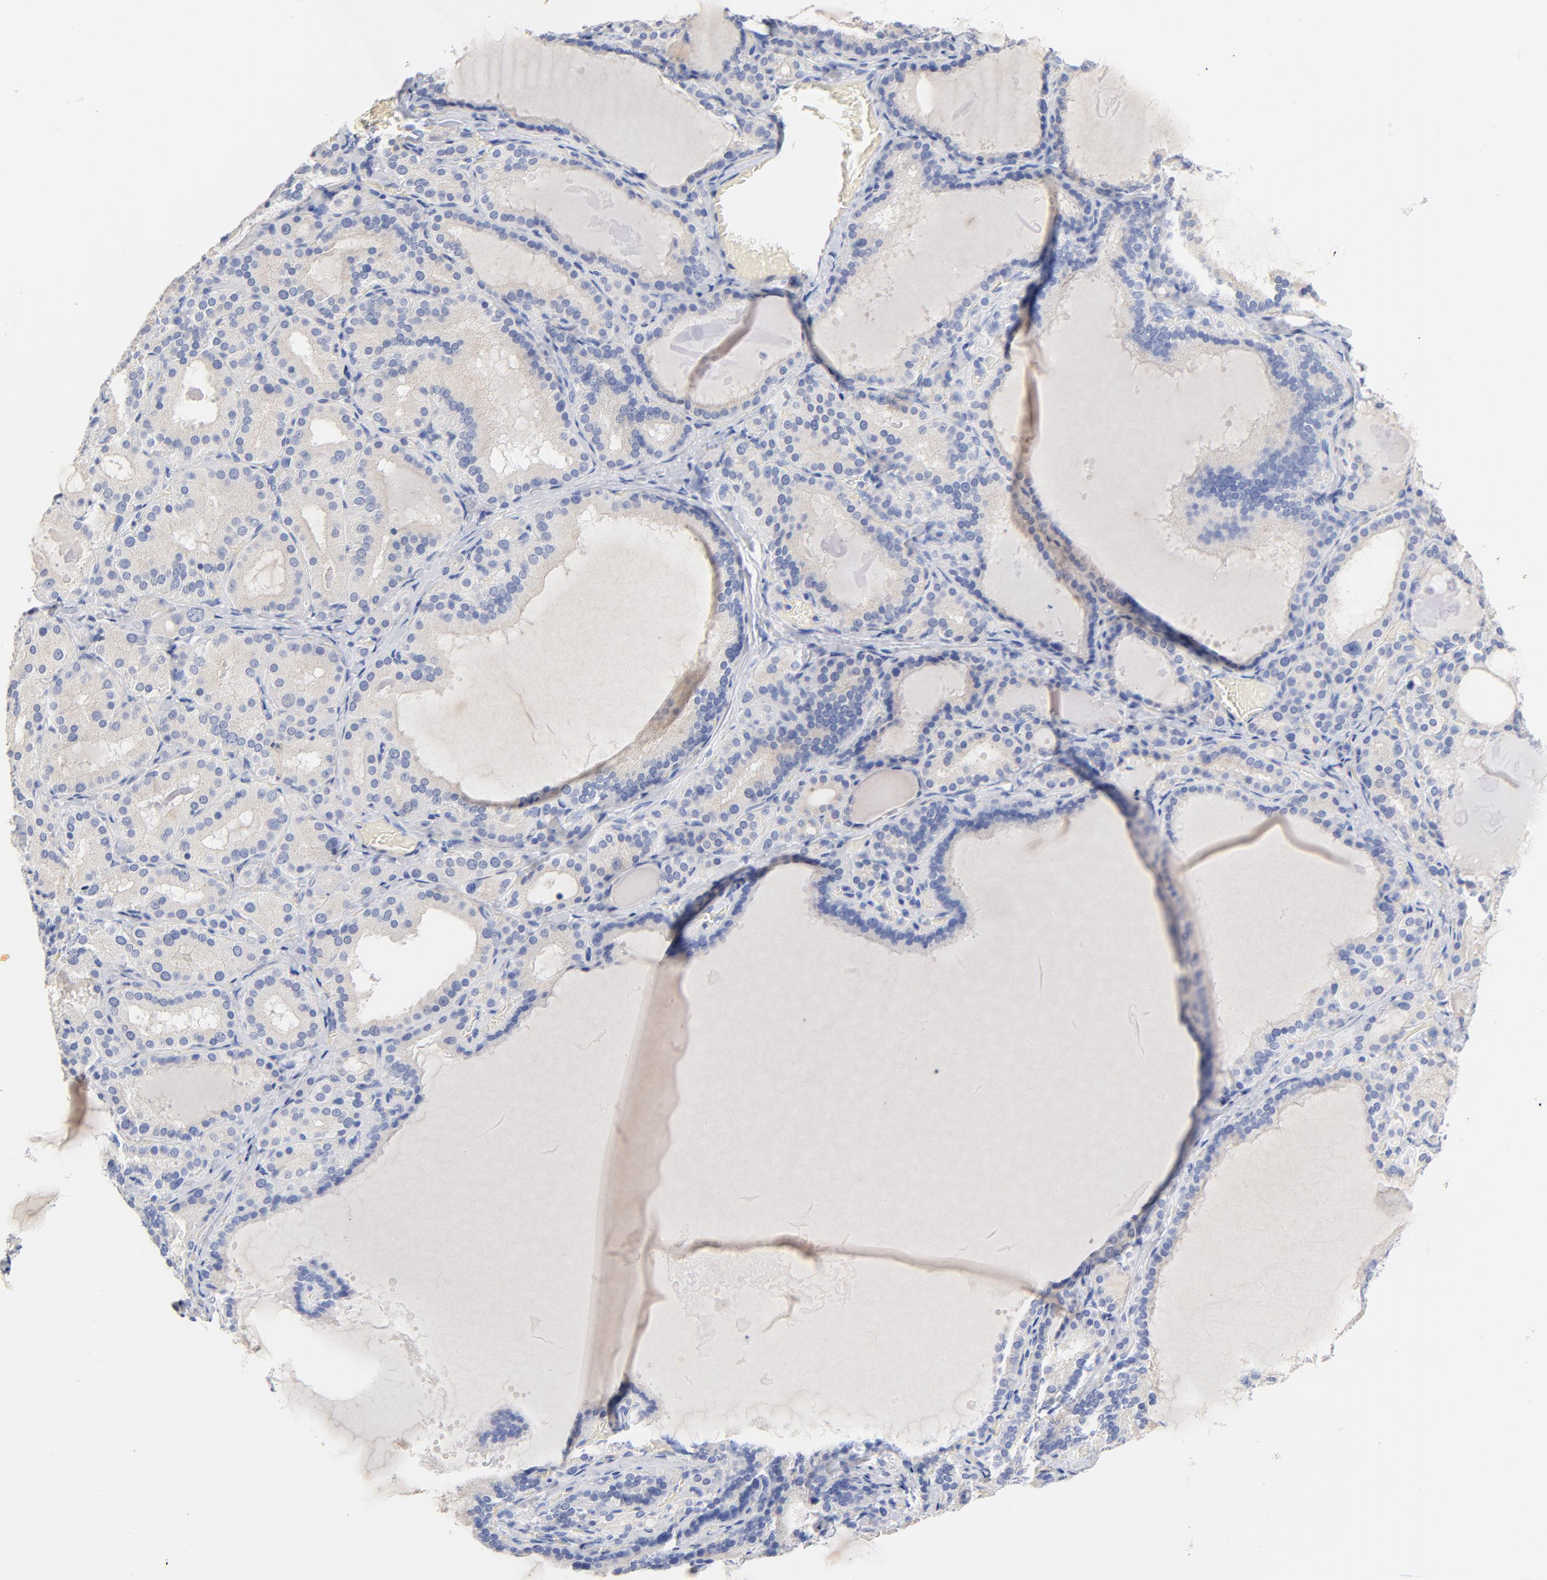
{"staining": {"intensity": "weak", "quantity": "<25%", "location": "cytoplasmic/membranous"}, "tissue": "thyroid gland", "cell_type": "Glandular cells", "image_type": "normal", "snomed": [{"axis": "morphology", "description": "Normal tissue, NOS"}, {"axis": "topography", "description": "Thyroid gland"}], "caption": "Immunohistochemistry histopathology image of normal thyroid gland: human thyroid gland stained with DAB (3,3'-diaminobenzidine) demonstrates no significant protein staining in glandular cells.", "gene": "CPS1", "patient": {"sex": "female", "age": 33}}